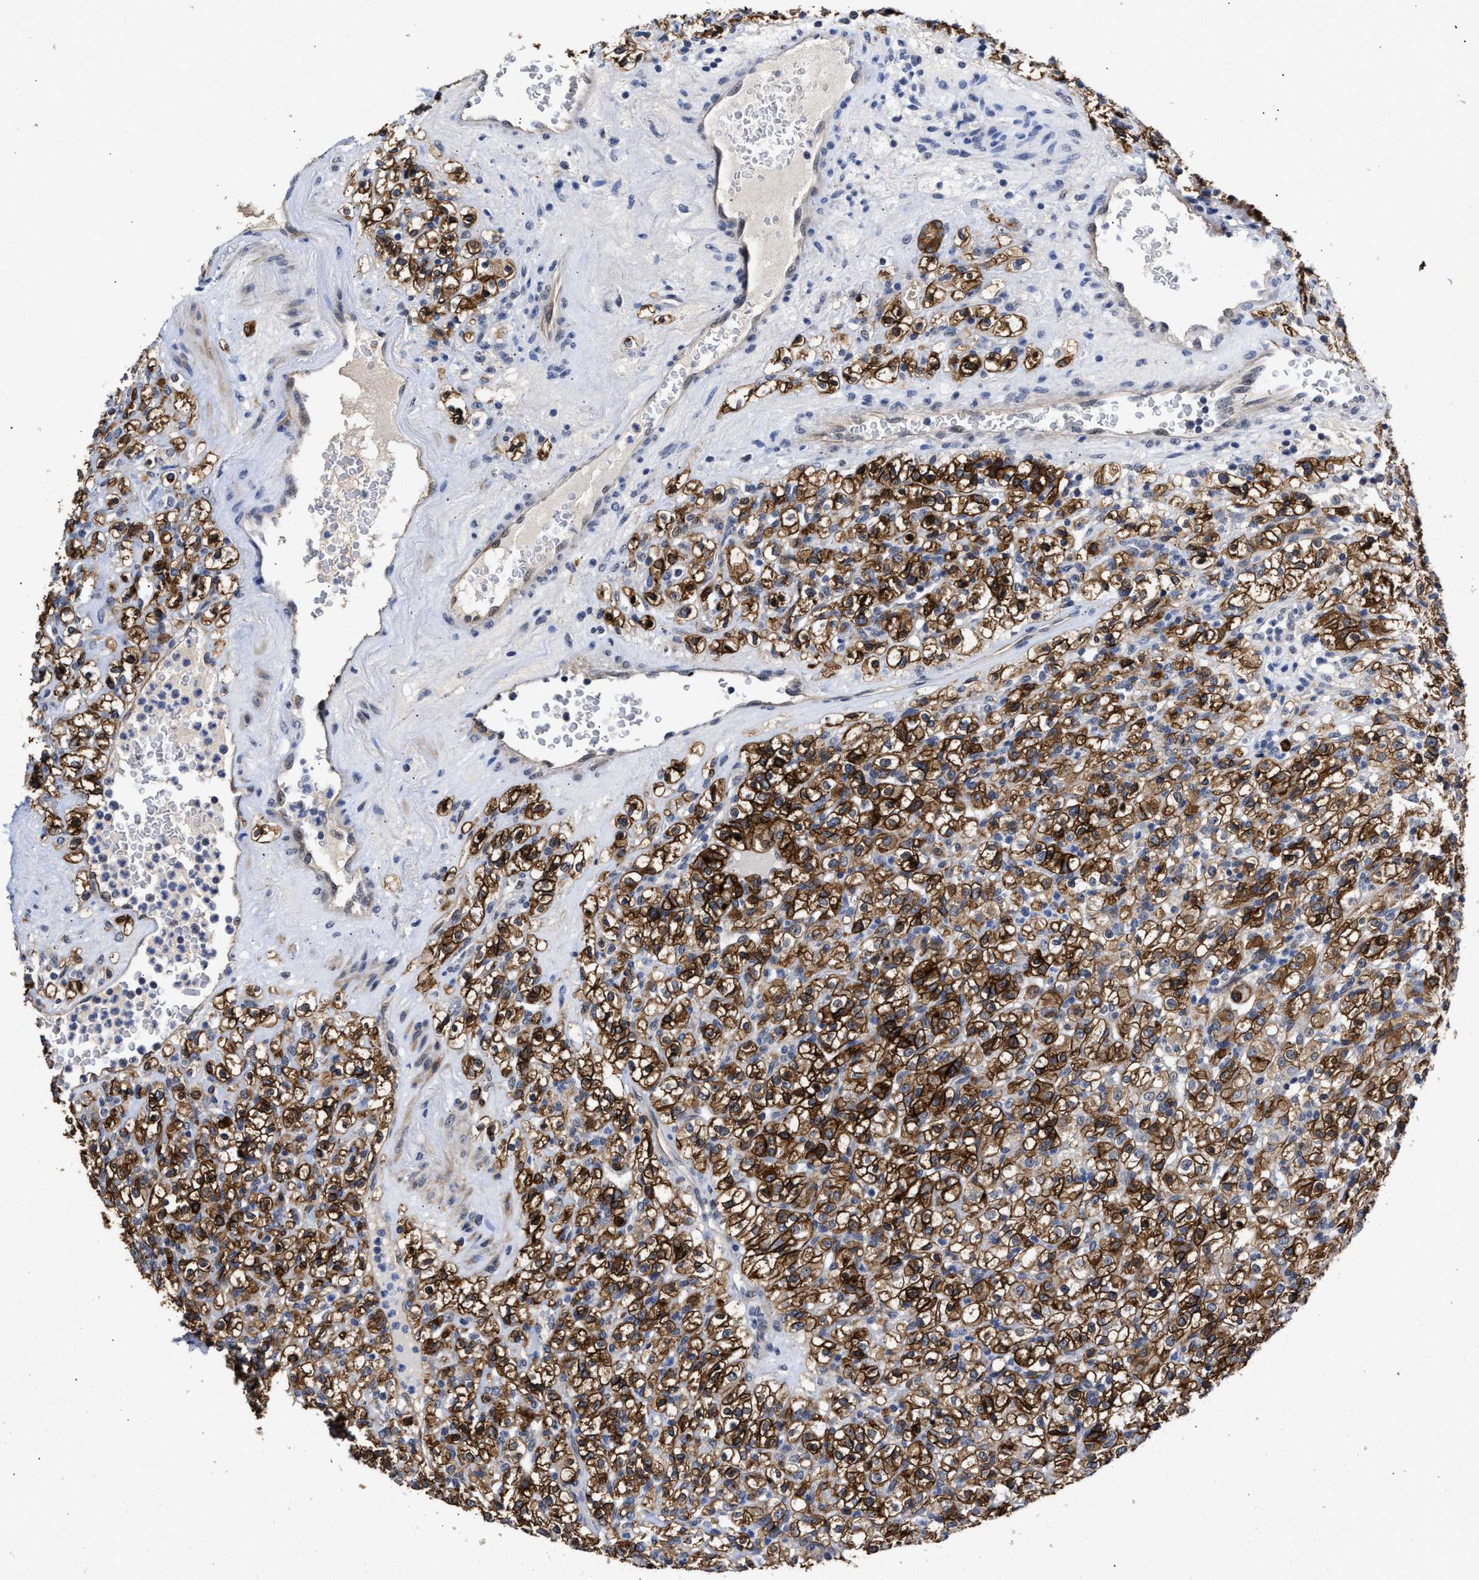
{"staining": {"intensity": "strong", "quantity": ">75%", "location": "cytoplasmic/membranous"}, "tissue": "renal cancer", "cell_type": "Tumor cells", "image_type": "cancer", "snomed": [{"axis": "morphology", "description": "Normal tissue, NOS"}, {"axis": "morphology", "description": "Adenocarcinoma, NOS"}, {"axis": "topography", "description": "Kidney"}], "caption": "An immunohistochemistry histopathology image of tumor tissue is shown. Protein staining in brown labels strong cytoplasmic/membranous positivity in renal adenocarcinoma within tumor cells.", "gene": "AHNAK2", "patient": {"sex": "female", "age": 72}}